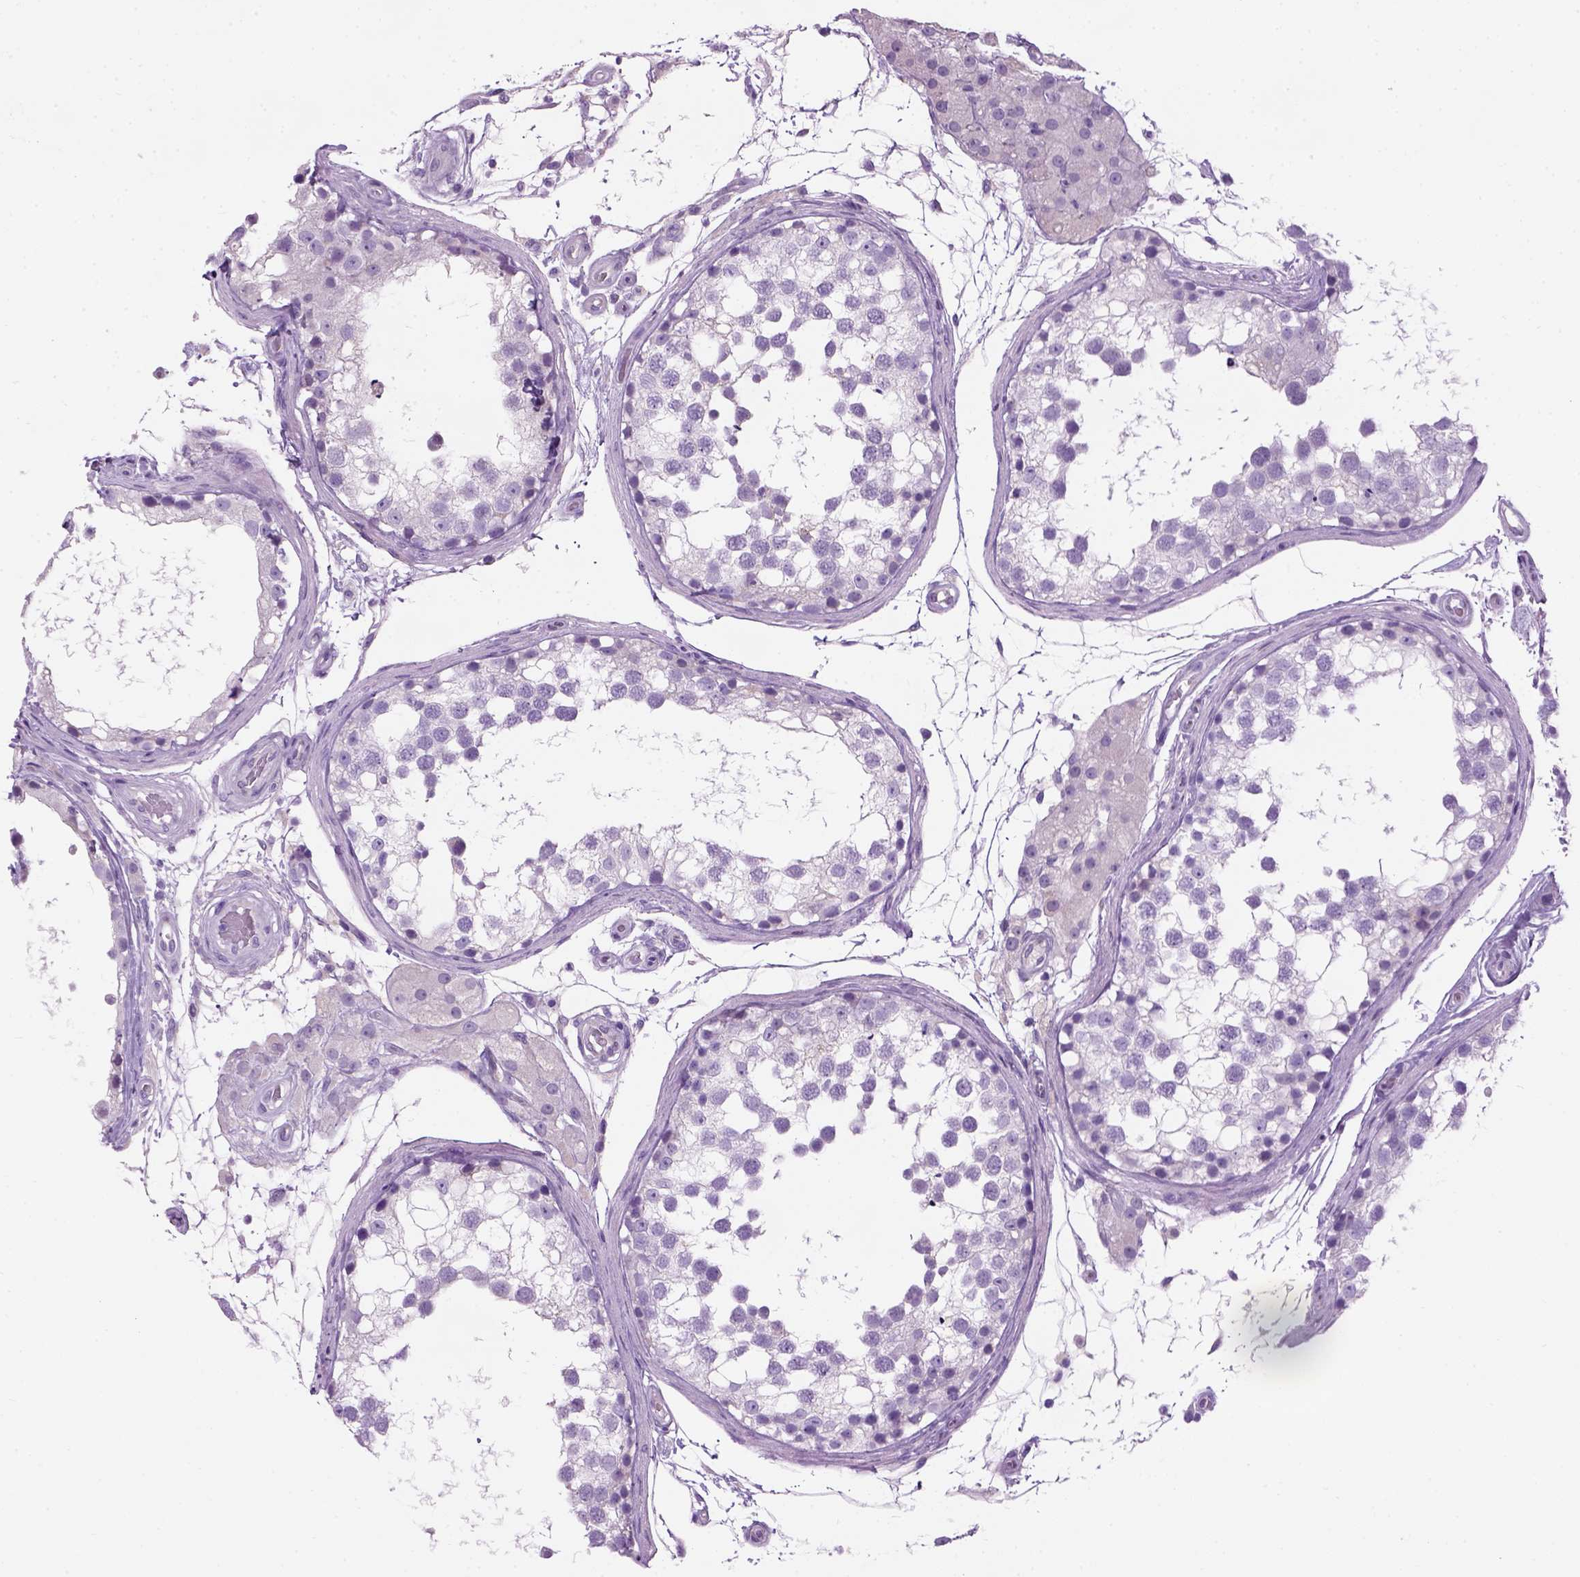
{"staining": {"intensity": "negative", "quantity": "none", "location": "none"}, "tissue": "testis", "cell_type": "Cells in seminiferous ducts", "image_type": "normal", "snomed": [{"axis": "morphology", "description": "Normal tissue, NOS"}, {"axis": "morphology", "description": "Seminoma, NOS"}, {"axis": "topography", "description": "Testis"}], "caption": "Immunohistochemistry of normal human testis shows no staining in cells in seminiferous ducts. (DAB IHC visualized using brightfield microscopy, high magnification).", "gene": "GABRB2", "patient": {"sex": "male", "age": 65}}